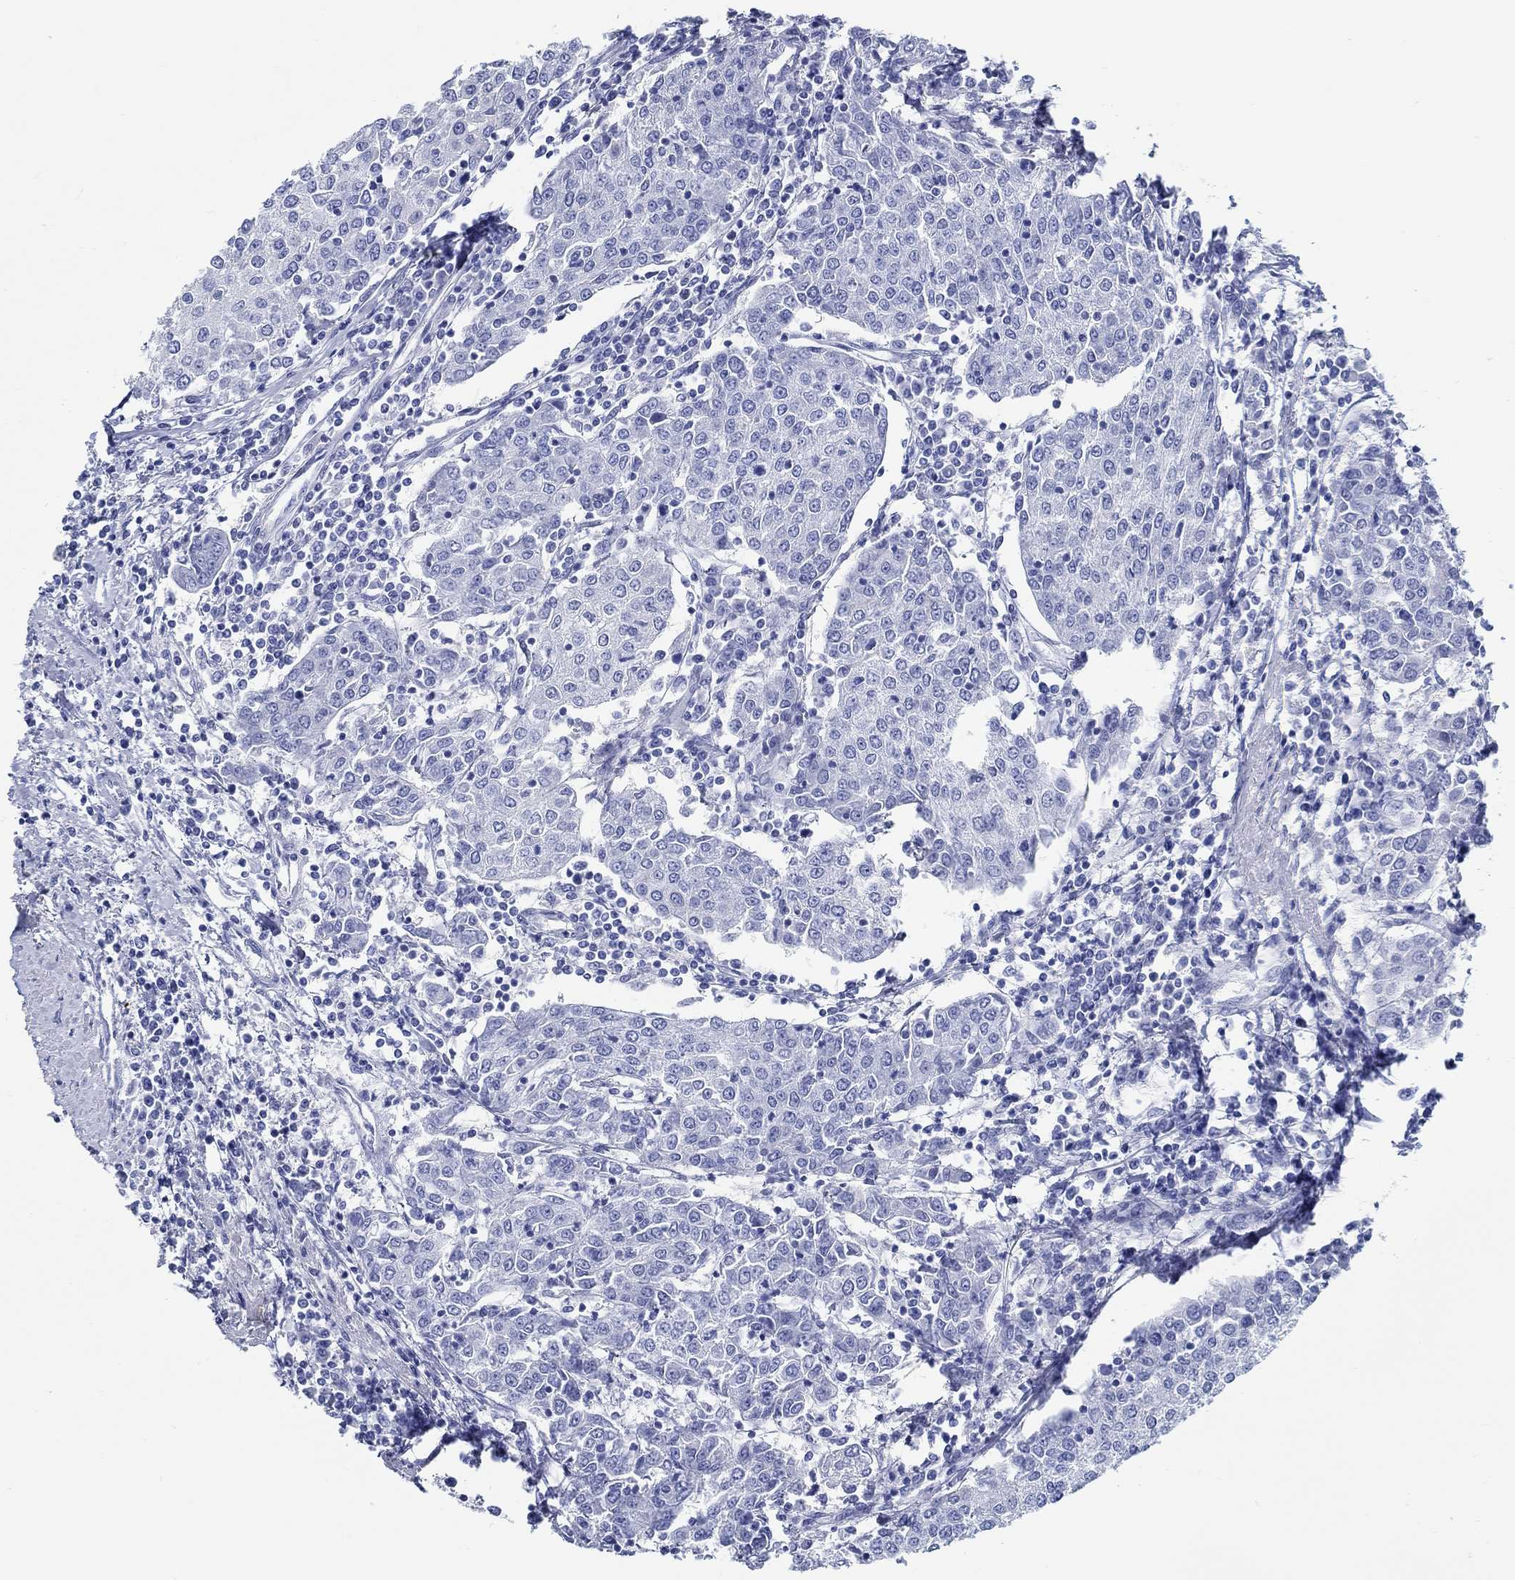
{"staining": {"intensity": "negative", "quantity": "none", "location": "none"}, "tissue": "urothelial cancer", "cell_type": "Tumor cells", "image_type": "cancer", "snomed": [{"axis": "morphology", "description": "Urothelial carcinoma, High grade"}, {"axis": "topography", "description": "Urinary bladder"}], "caption": "The image exhibits no staining of tumor cells in urothelial cancer.", "gene": "FBXO2", "patient": {"sex": "female", "age": 85}}